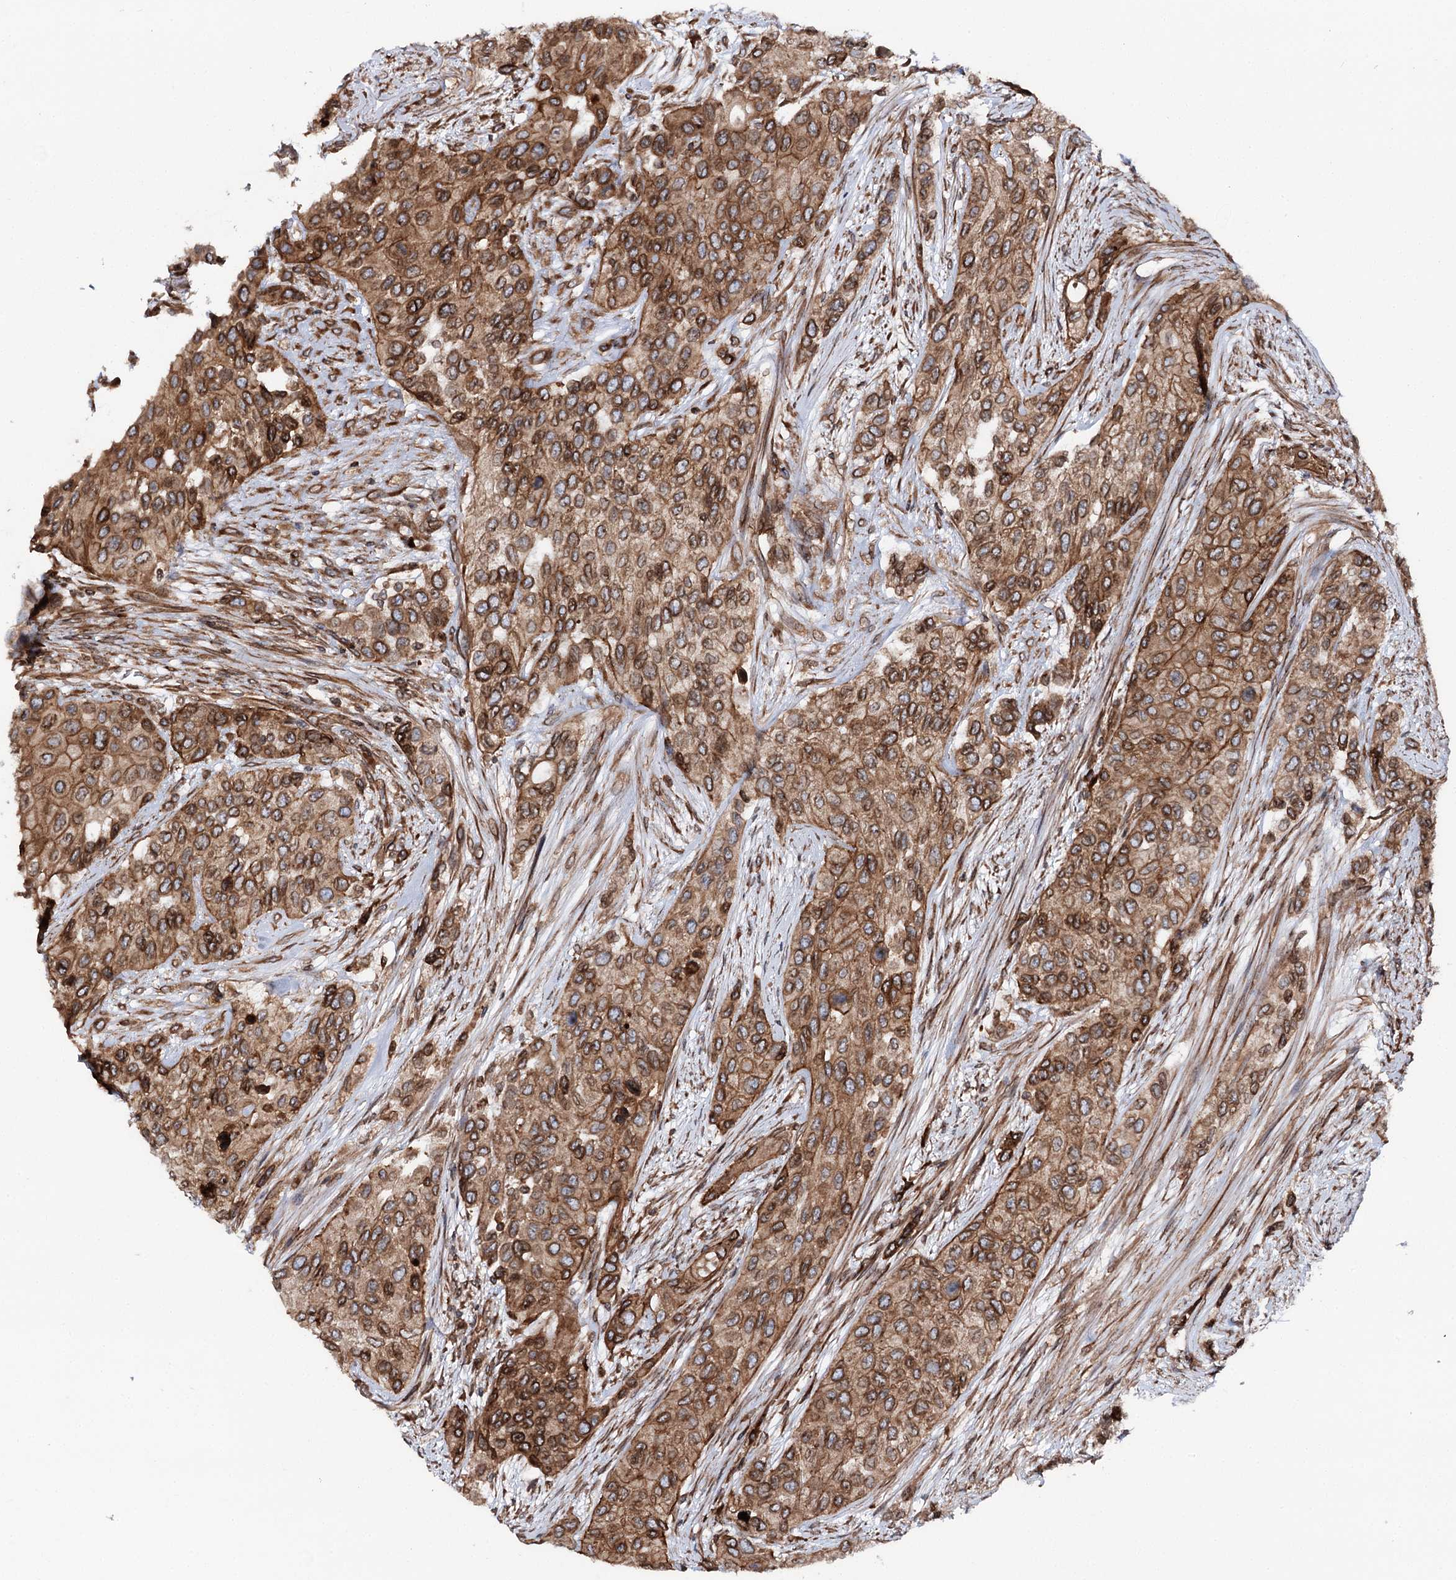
{"staining": {"intensity": "moderate", "quantity": ">75%", "location": "cytoplasmic/membranous,nuclear"}, "tissue": "urothelial cancer", "cell_type": "Tumor cells", "image_type": "cancer", "snomed": [{"axis": "morphology", "description": "Normal tissue, NOS"}, {"axis": "morphology", "description": "Urothelial carcinoma, High grade"}, {"axis": "topography", "description": "Vascular tissue"}, {"axis": "topography", "description": "Urinary bladder"}], "caption": "There is medium levels of moderate cytoplasmic/membranous and nuclear staining in tumor cells of urothelial cancer, as demonstrated by immunohistochemical staining (brown color).", "gene": "FGFR1OP2", "patient": {"sex": "female", "age": 56}}